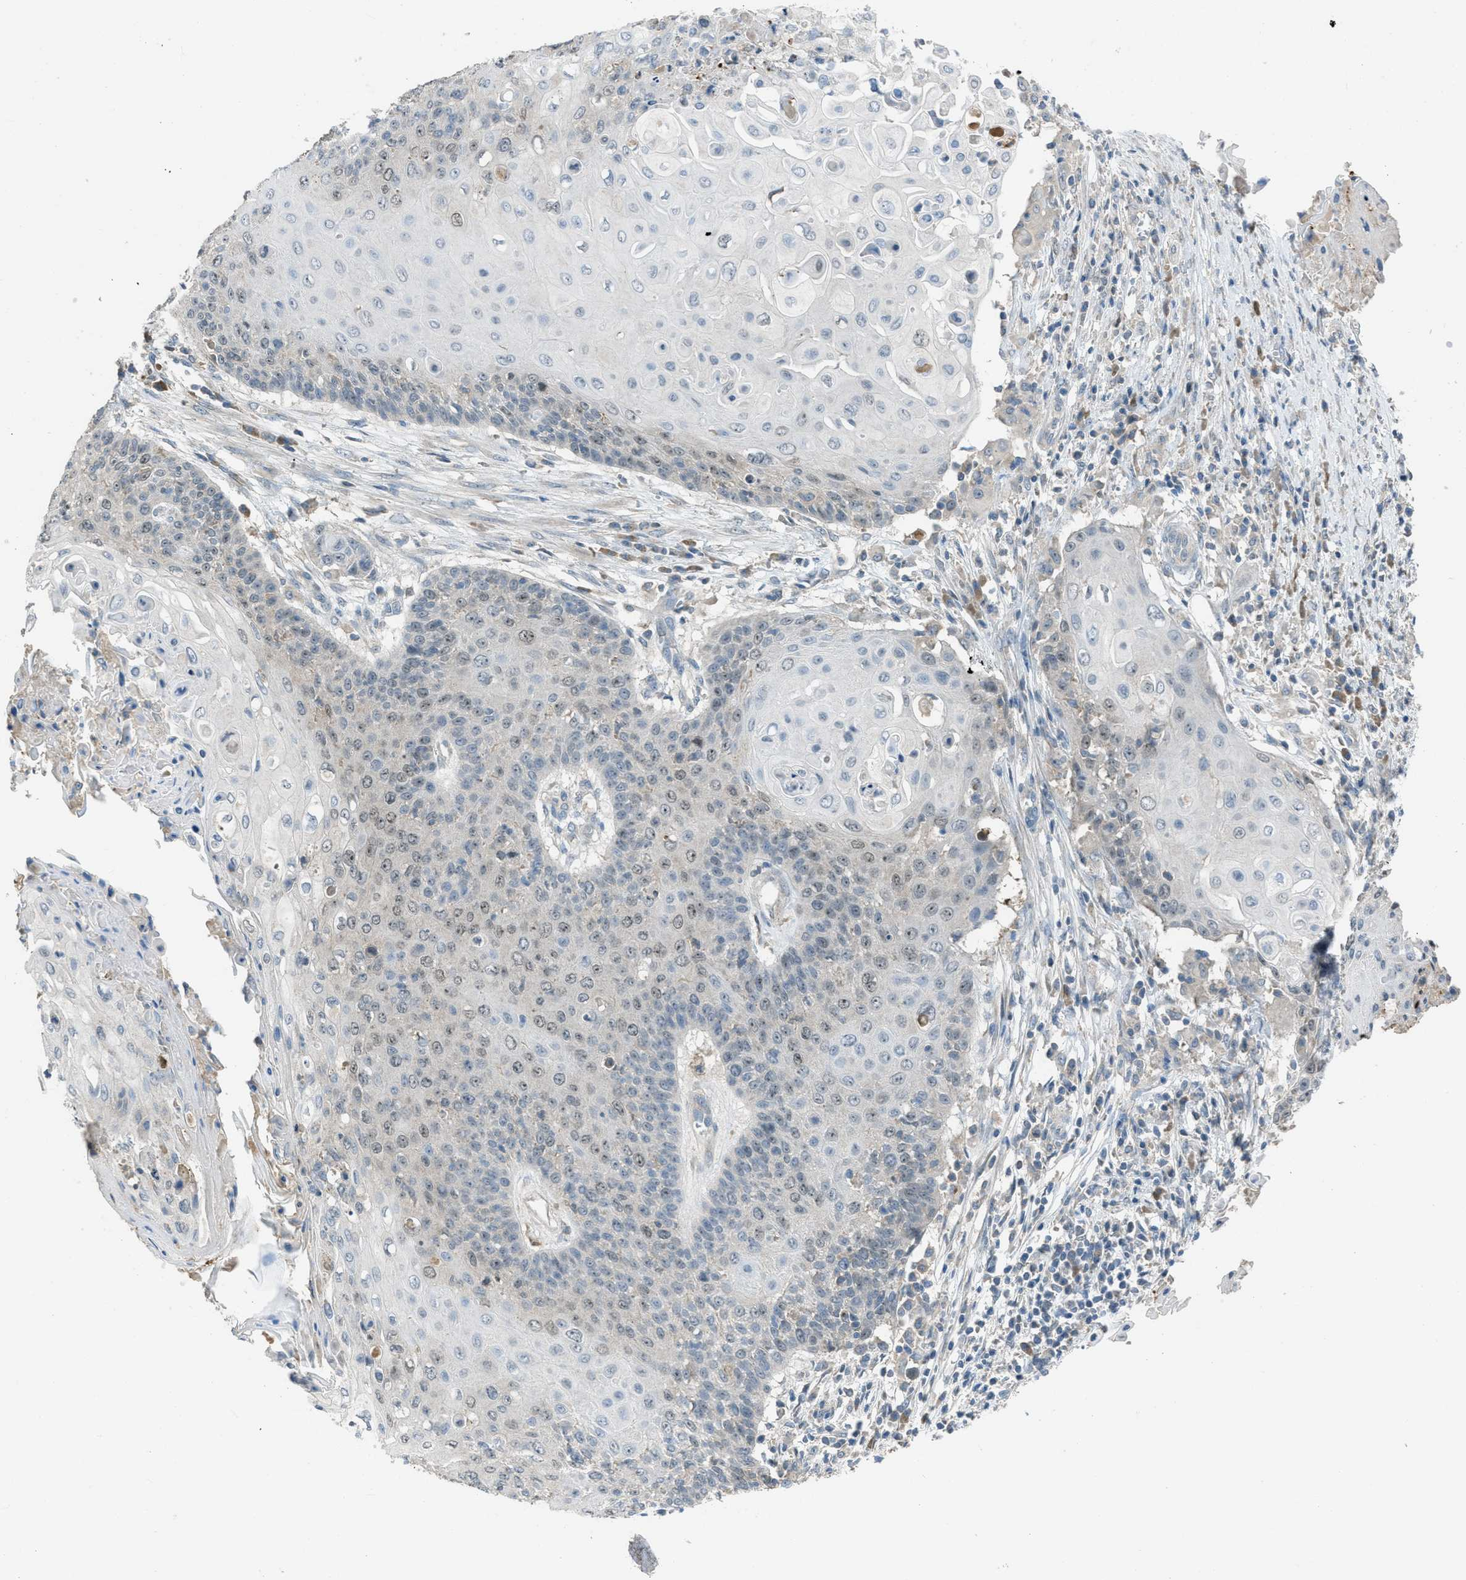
{"staining": {"intensity": "moderate", "quantity": "<25%", "location": "nuclear"}, "tissue": "cervical cancer", "cell_type": "Tumor cells", "image_type": "cancer", "snomed": [{"axis": "morphology", "description": "Squamous cell carcinoma, NOS"}, {"axis": "topography", "description": "Cervix"}], "caption": "Brown immunohistochemical staining in human squamous cell carcinoma (cervical) shows moderate nuclear staining in about <25% of tumor cells.", "gene": "MIS18A", "patient": {"sex": "female", "age": 39}}